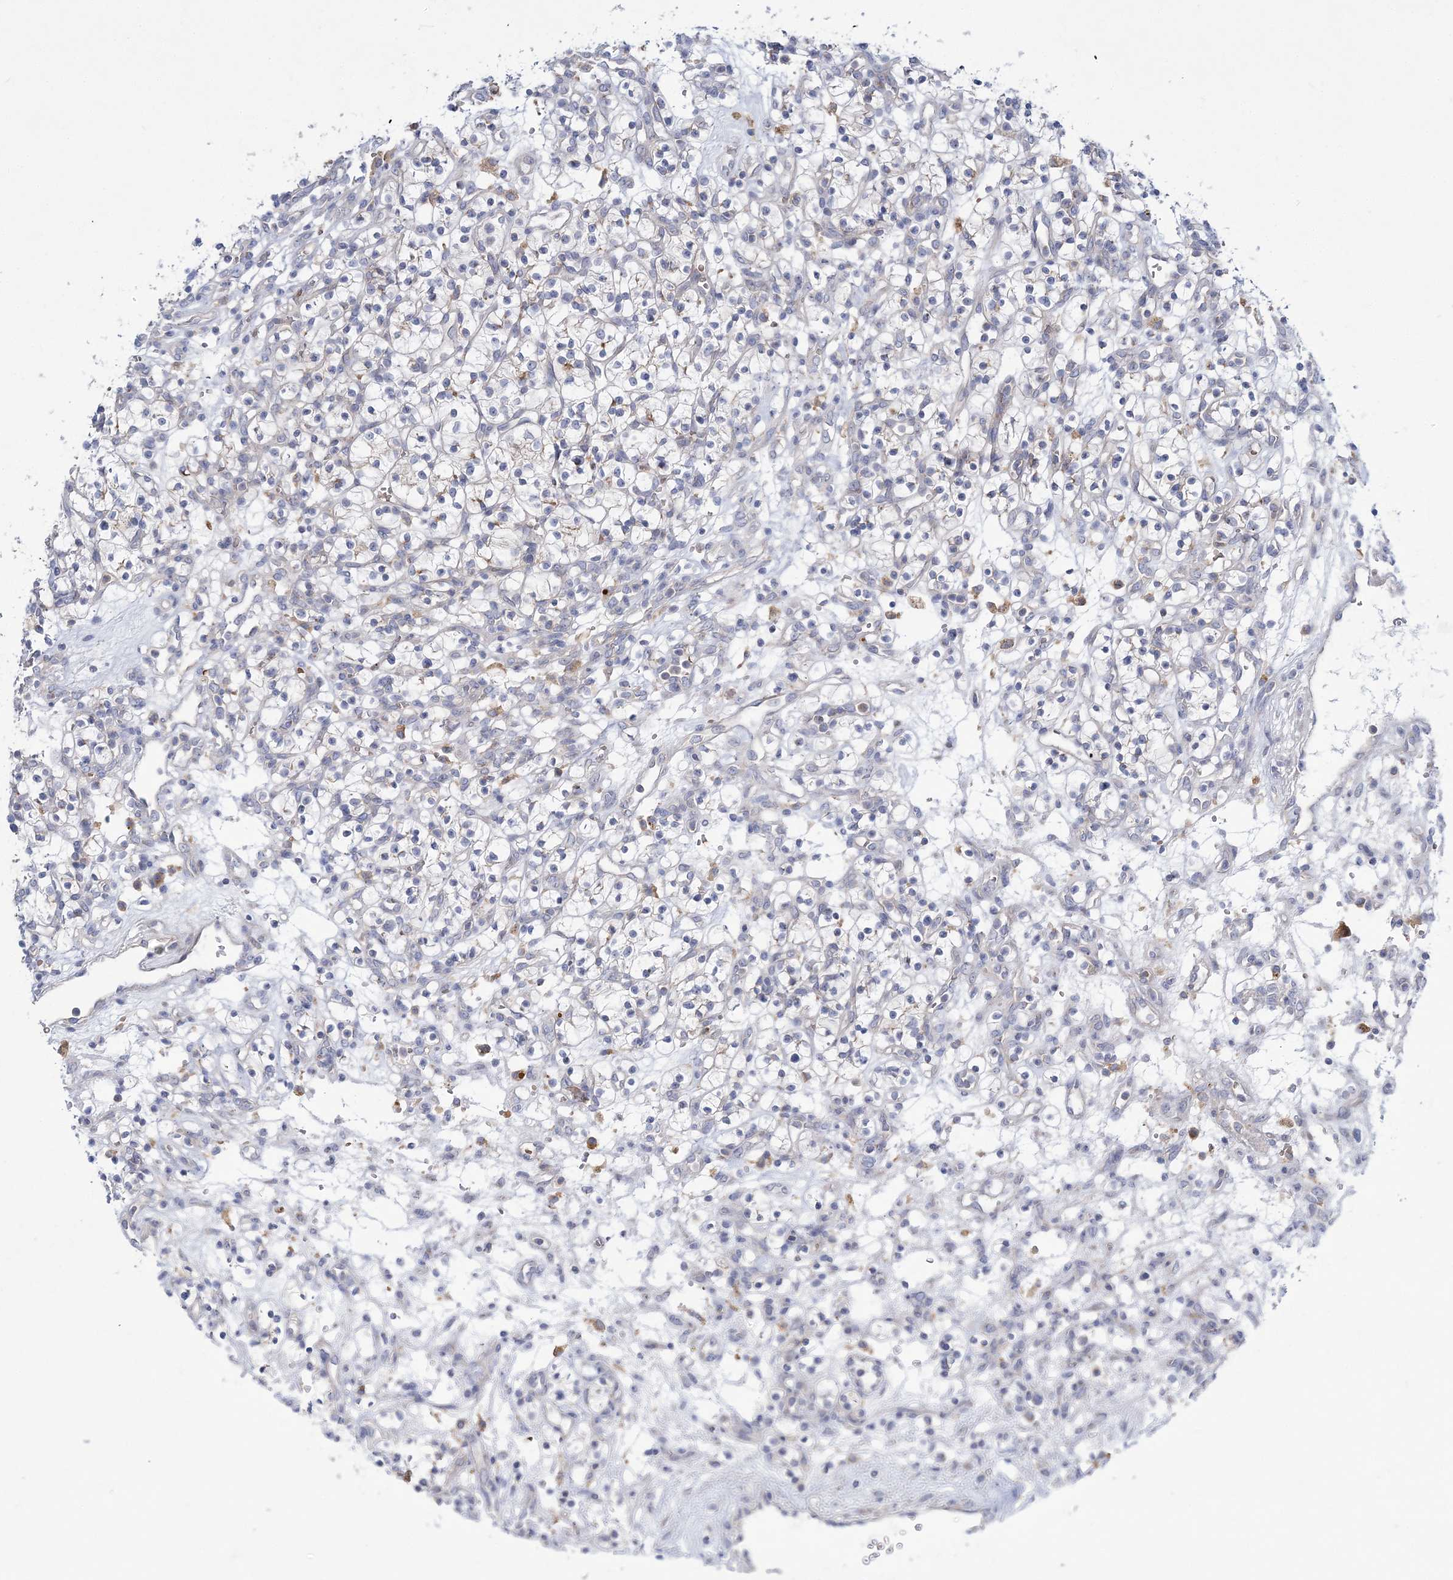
{"staining": {"intensity": "negative", "quantity": "none", "location": "none"}, "tissue": "renal cancer", "cell_type": "Tumor cells", "image_type": "cancer", "snomed": [{"axis": "morphology", "description": "Adenocarcinoma, NOS"}, {"axis": "topography", "description": "Kidney"}], "caption": "Immunohistochemistry (IHC) micrograph of neoplastic tissue: renal cancer stained with DAB (3,3'-diaminobenzidine) demonstrates no significant protein positivity in tumor cells. The staining was performed using DAB (3,3'-diaminobenzidine) to visualize the protein expression in brown, while the nuclei were stained in blue with hematoxylin (Magnification: 20x).", "gene": "ATP11B", "patient": {"sex": "female", "age": 57}}